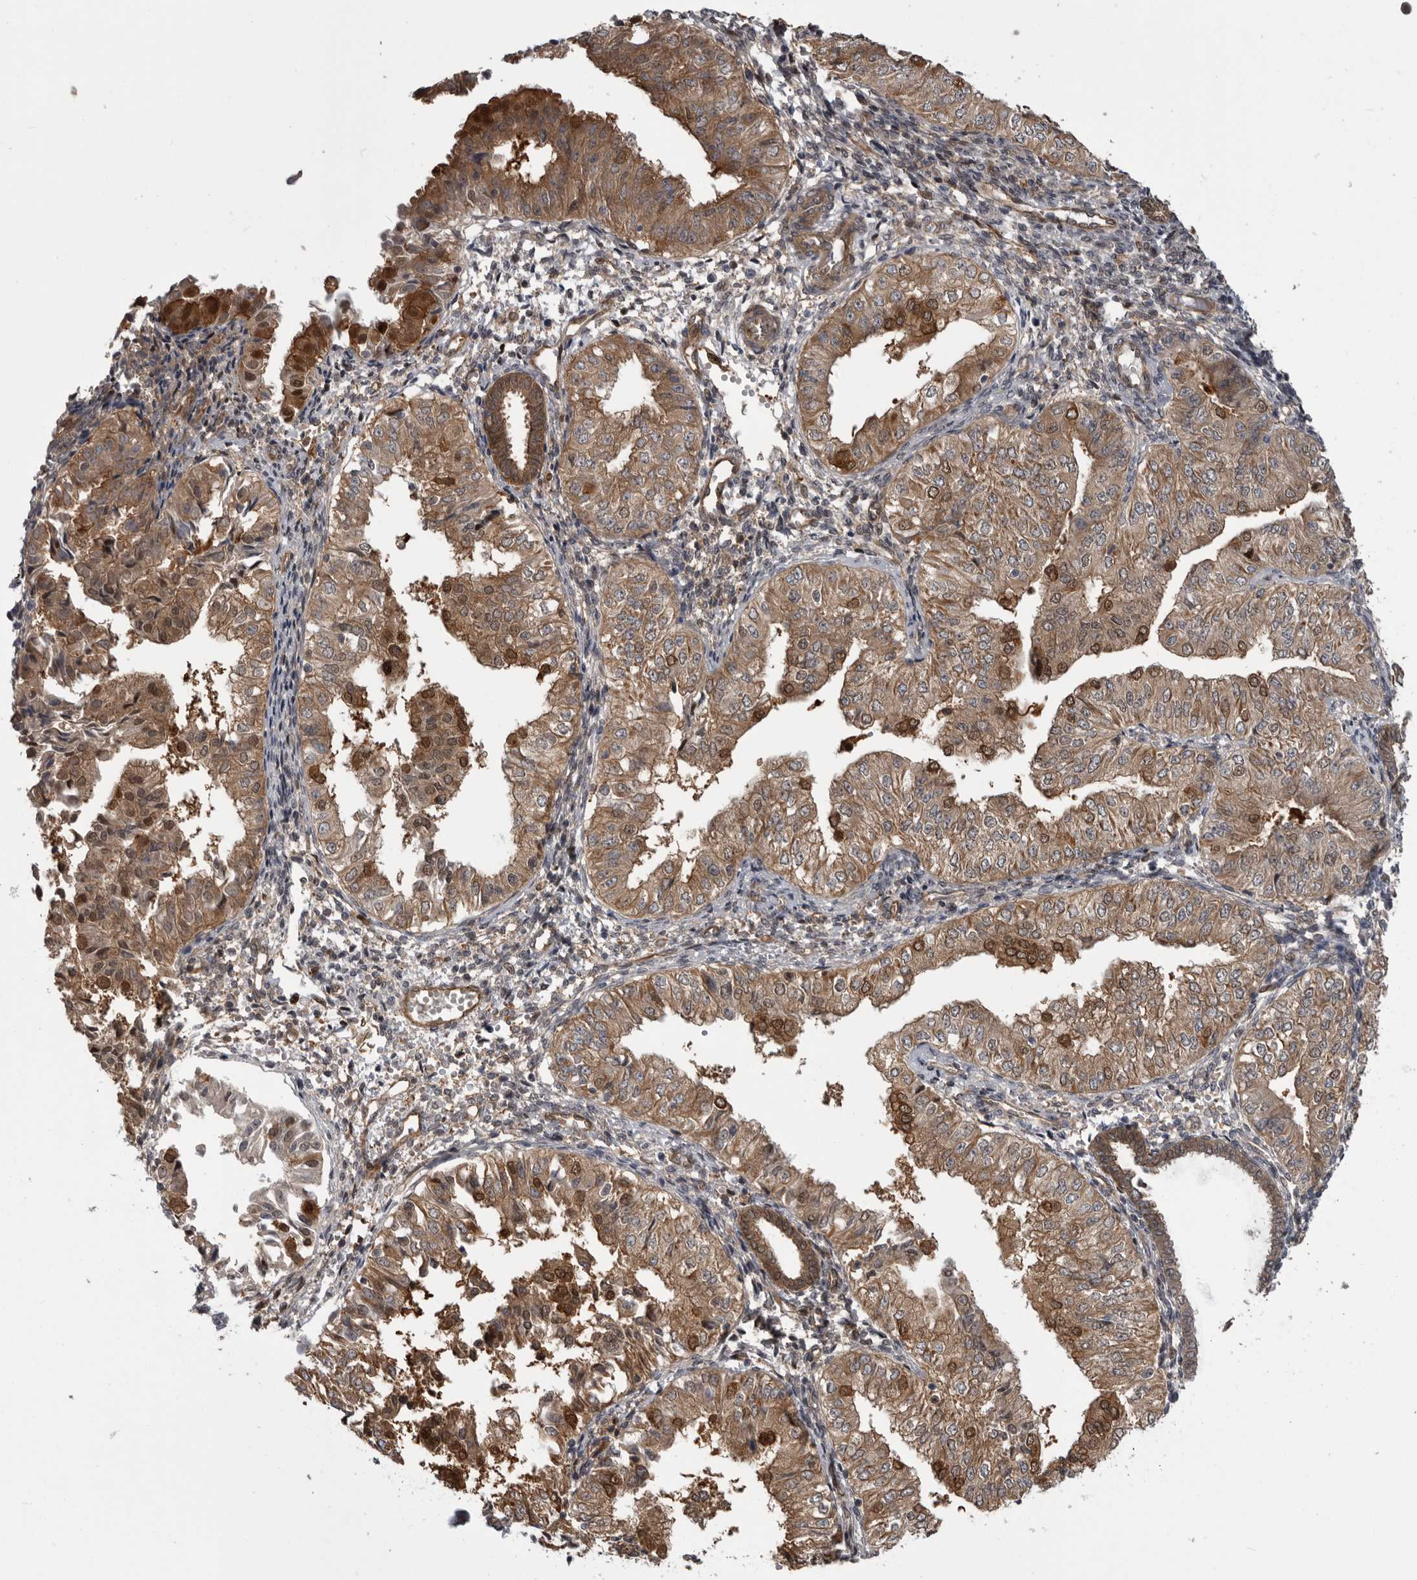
{"staining": {"intensity": "moderate", "quantity": ">75%", "location": "cytoplasmic/membranous,nuclear"}, "tissue": "endometrial cancer", "cell_type": "Tumor cells", "image_type": "cancer", "snomed": [{"axis": "morphology", "description": "Normal tissue, NOS"}, {"axis": "morphology", "description": "Adenocarcinoma, NOS"}, {"axis": "topography", "description": "Endometrium"}], "caption": "Immunohistochemical staining of human endometrial cancer demonstrates medium levels of moderate cytoplasmic/membranous and nuclear protein positivity in about >75% of tumor cells. Immunohistochemistry stains the protein in brown and the nuclei are stained blue.", "gene": "RAB3GAP2", "patient": {"sex": "female", "age": 53}}